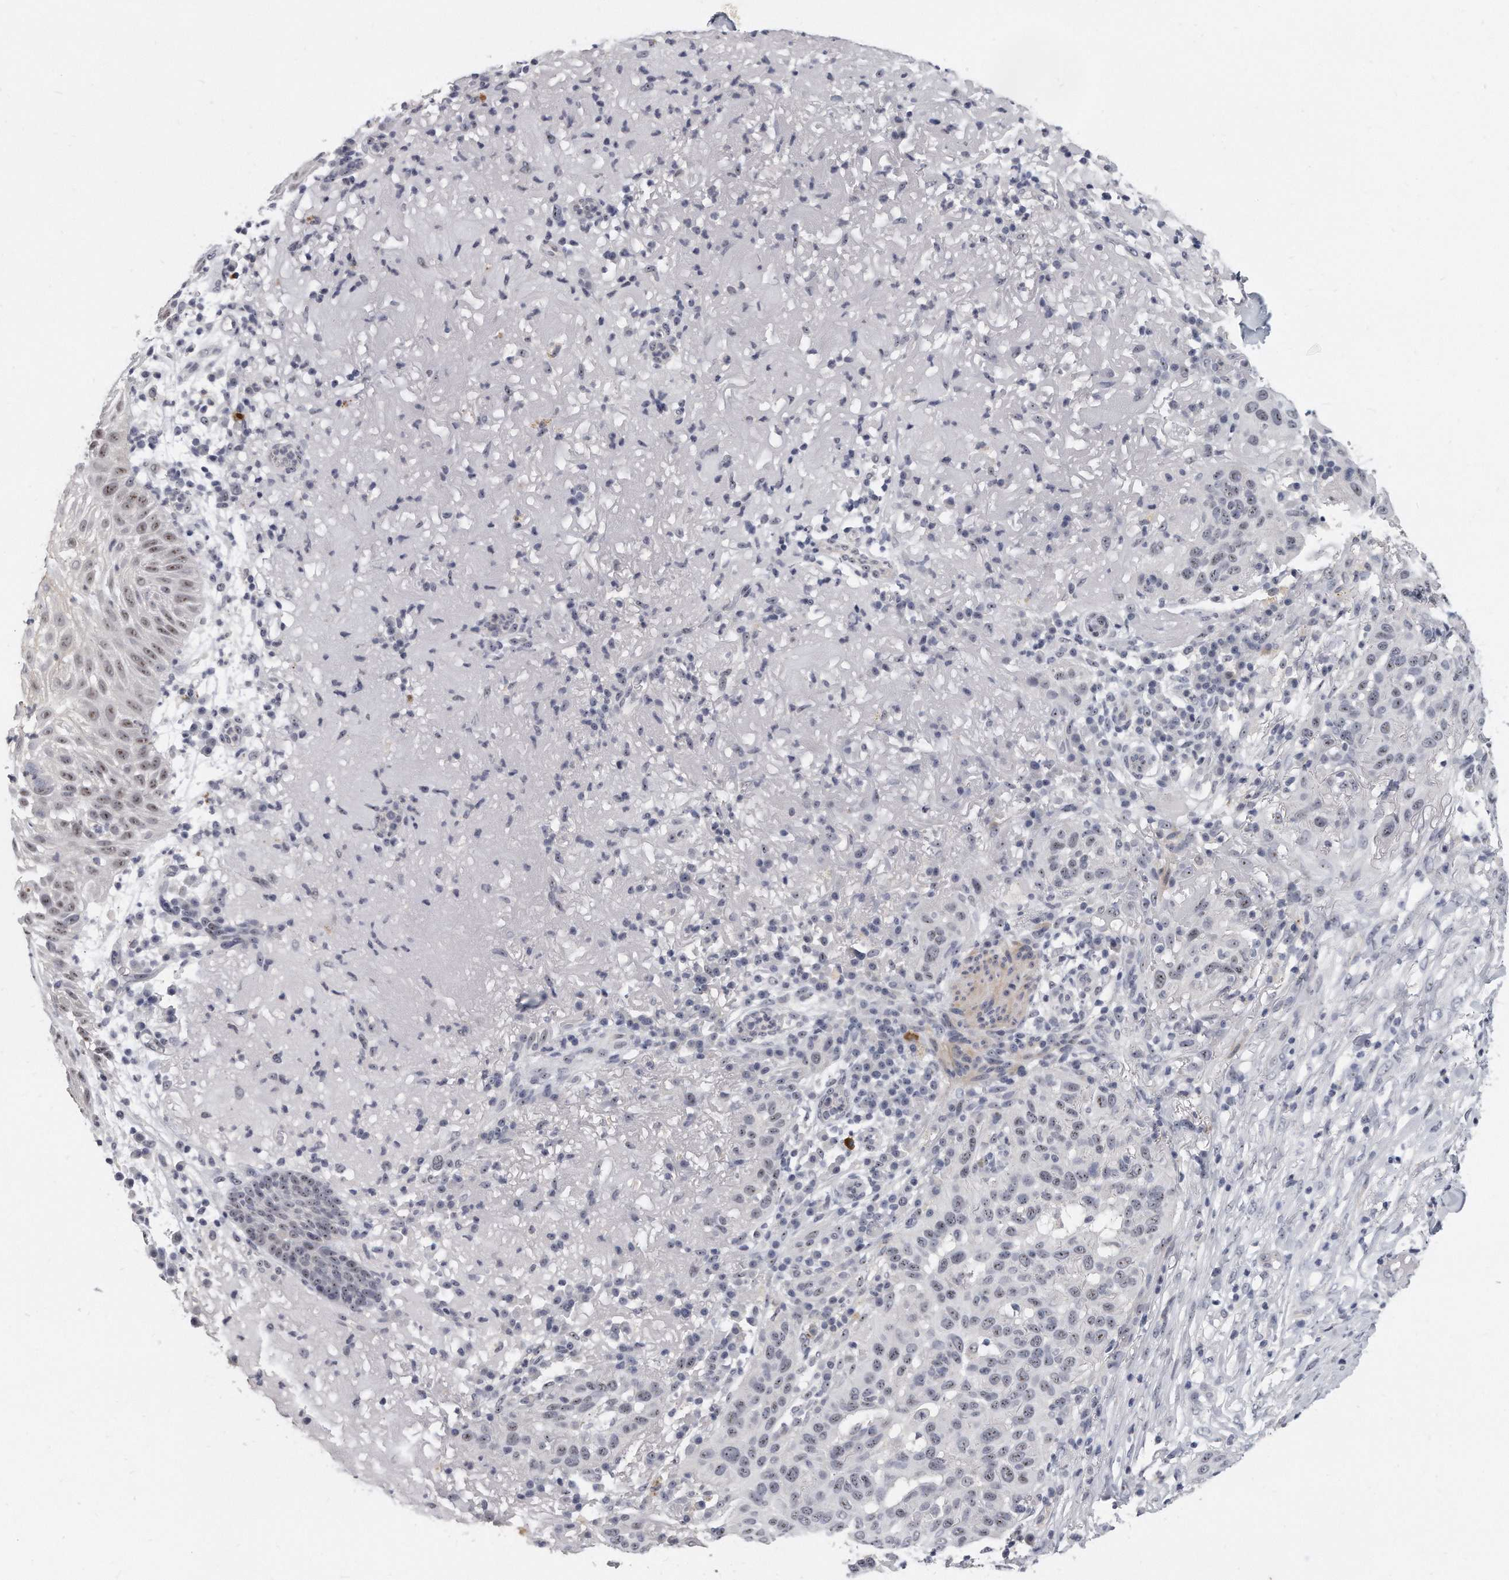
{"staining": {"intensity": "moderate", "quantity": "25%-75%", "location": "nuclear"}, "tissue": "skin cancer", "cell_type": "Tumor cells", "image_type": "cancer", "snomed": [{"axis": "morphology", "description": "Normal tissue, NOS"}, {"axis": "morphology", "description": "Squamous cell carcinoma, NOS"}, {"axis": "topography", "description": "Skin"}], "caption": "Skin squamous cell carcinoma tissue shows moderate nuclear expression in about 25%-75% of tumor cells", "gene": "TFCP2L1", "patient": {"sex": "female", "age": 96}}